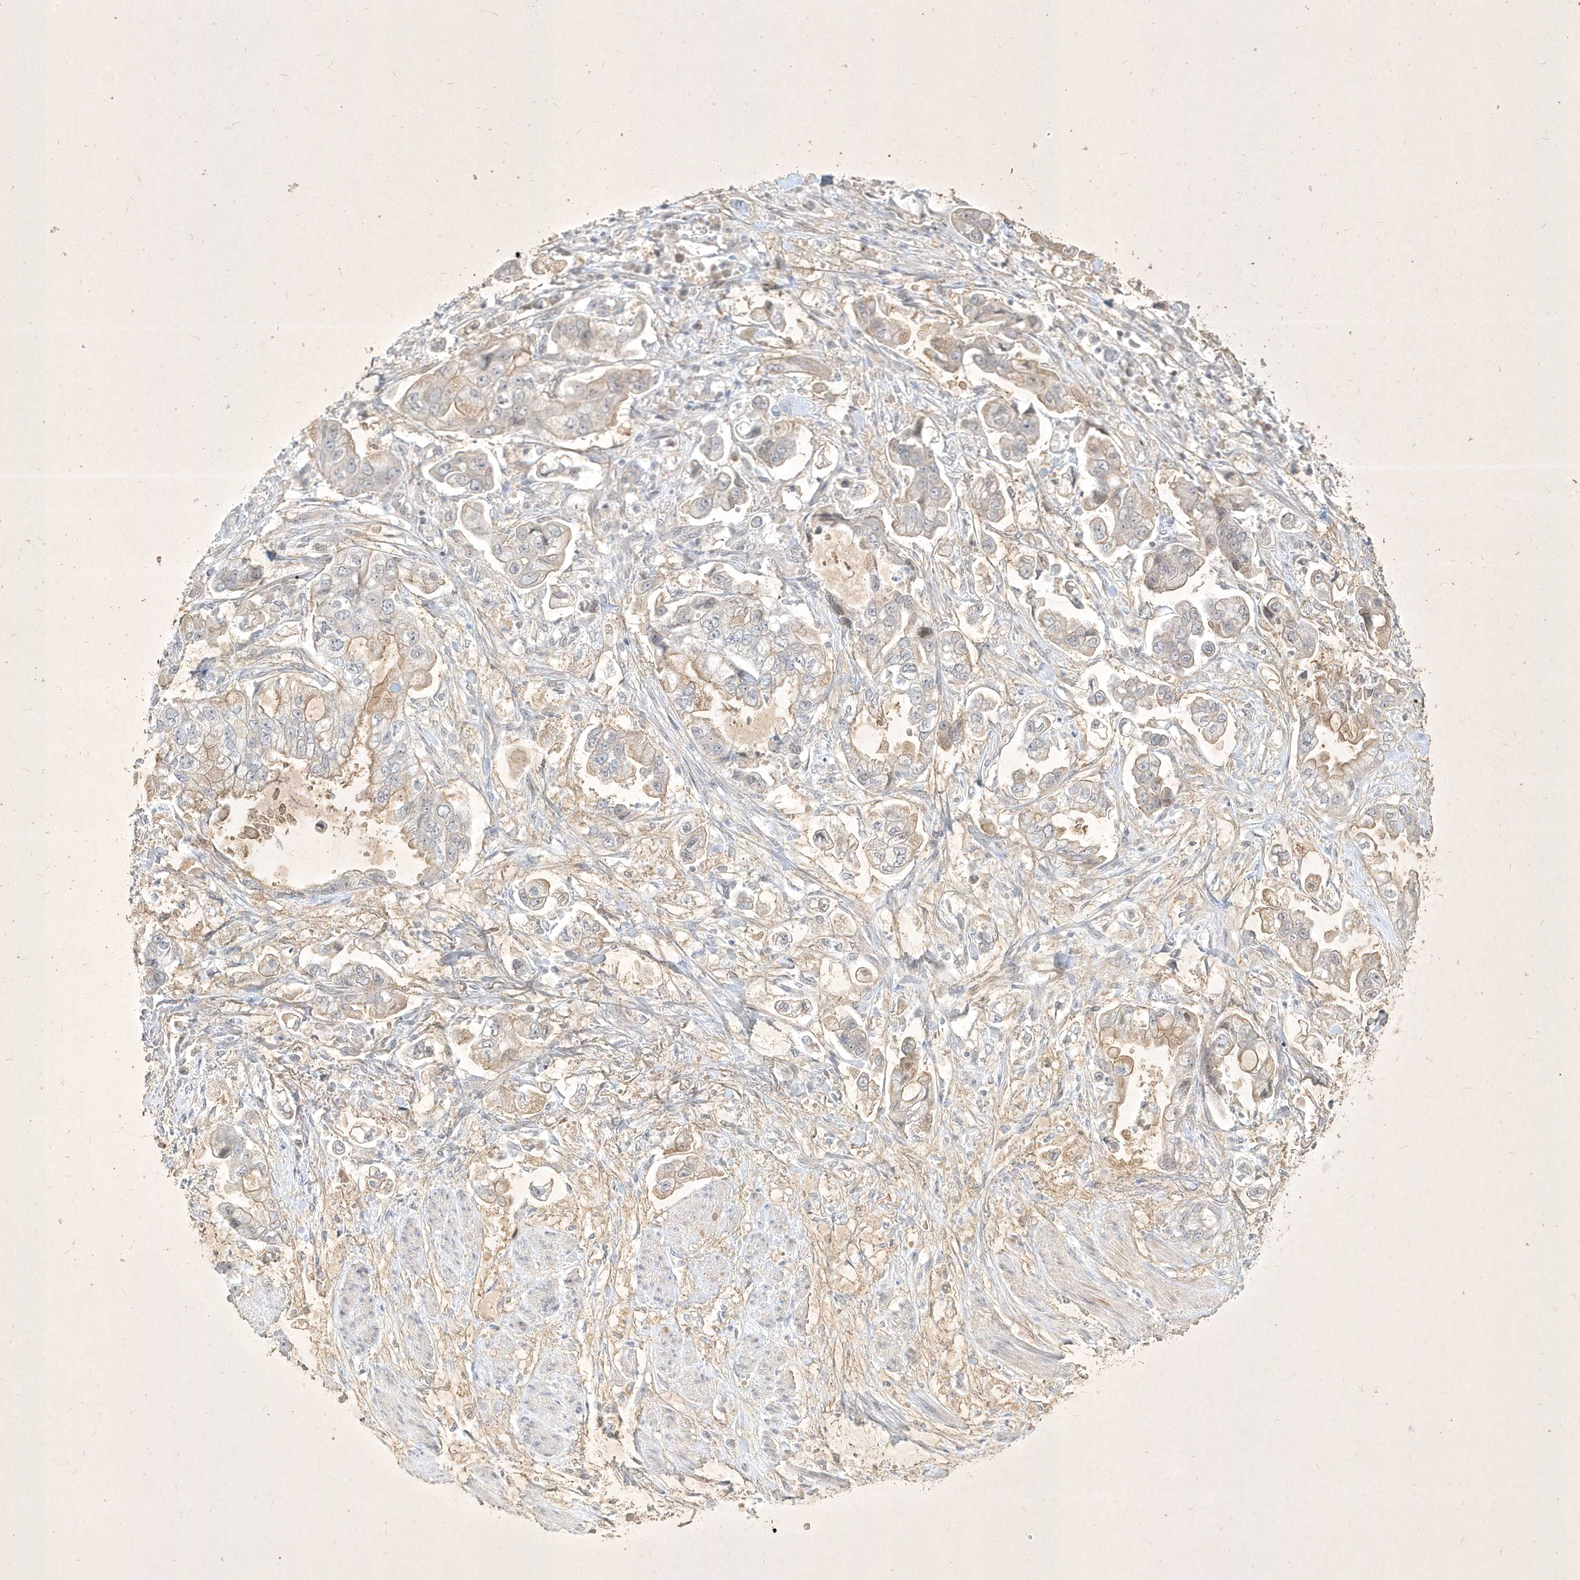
{"staining": {"intensity": "weak", "quantity": "25%-75%", "location": "cytoplasmic/membranous"}, "tissue": "stomach cancer", "cell_type": "Tumor cells", "image_type": "cancer", "snomed": [{"axis": "morphology", "description": "Adenocarcinoma, NOS"}, {"axis": "topography", "description": "Stomach"}], "caption": "This photomicrograph displays stomach cancer stained with immunohistochemistry (IHC) to label a protein in brown. The cytoplasmic/membranous of tumor cells show weak positivity for the protein. Nuclei are counter-stained blue.", "gene": "BOD1", "patient": {"sex": "male", "age": 62}}